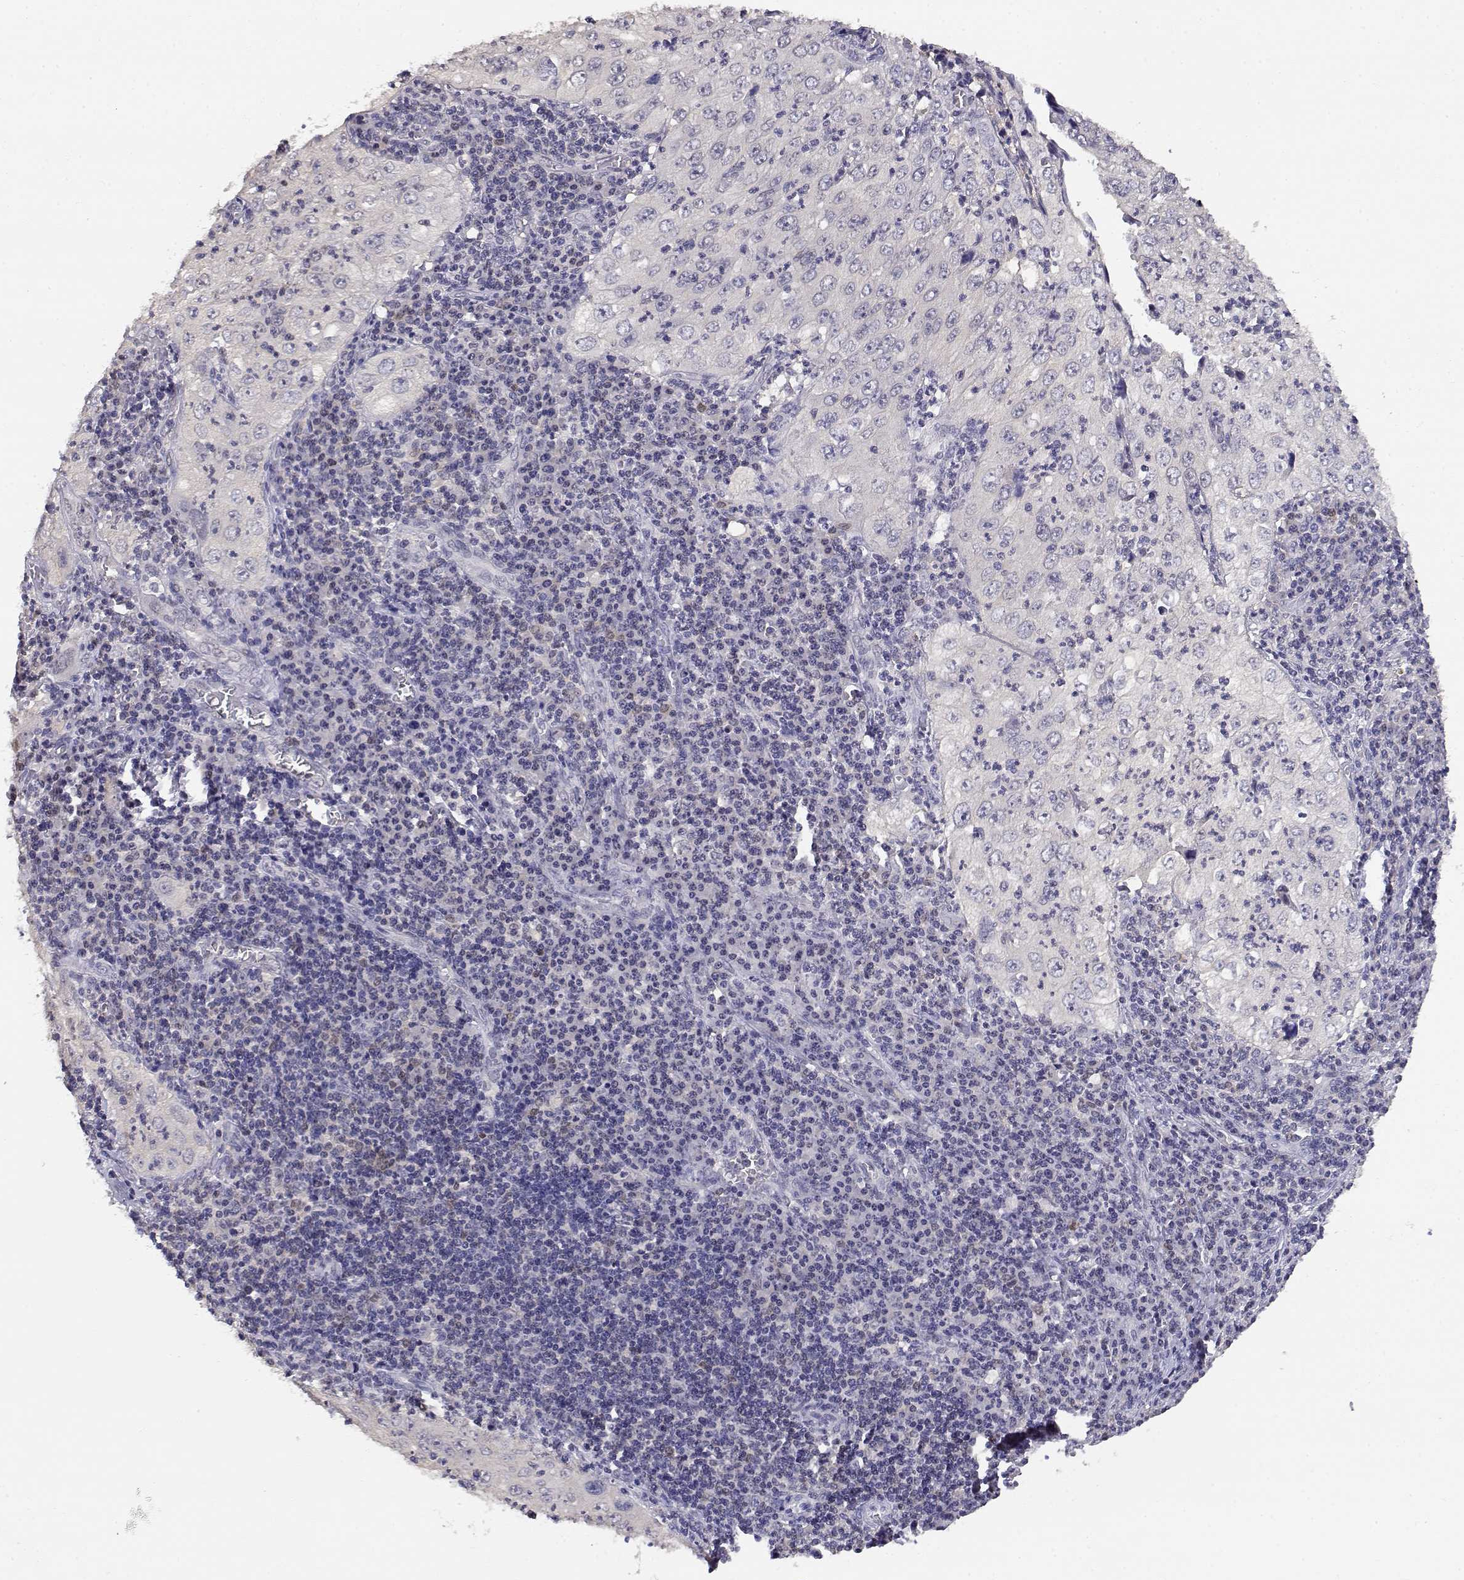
{"staining": {"intensity": "negative", "quantity": "none", "location": "none"}, "tissue": "cervical cancer", "cell_type": "Tumor cells", "image_type": "cancer", "snomed": [{"axis": "morphology", "description": "Squamous cell carcinoma, NOS"}, {"axis": "topography", "description": "Cervix"}], "caption": "Image shows no protein expression in tumor cells of cervical squamous cell carcinoma tissue. Nuclei are stained in blue.", "gene": "ADA", "patient": {"sex": "female", "age": 24}}